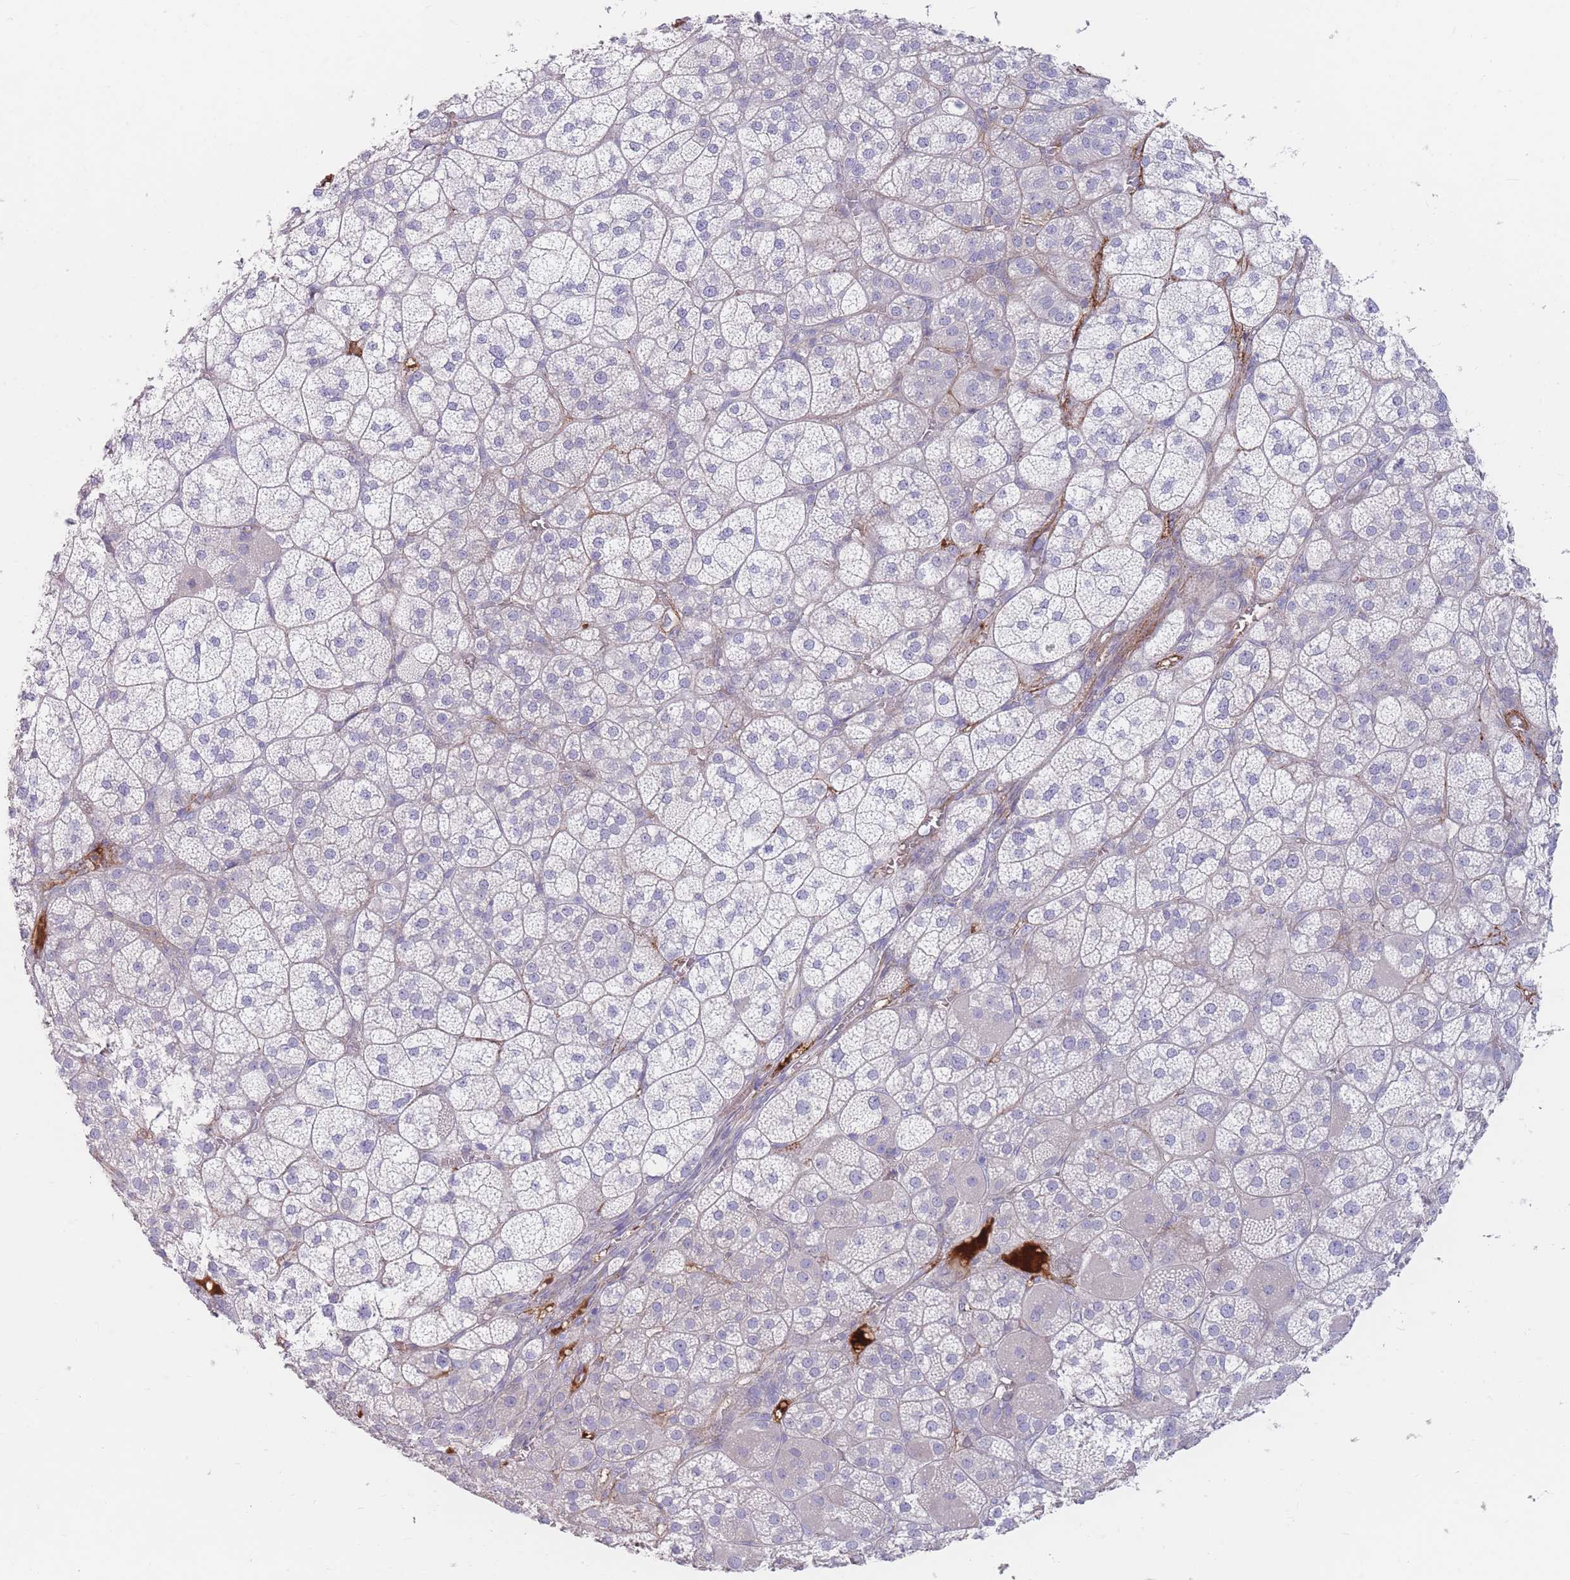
{"staining": {"intensity": "negative", "quantity": "none", "location": "none"}, "tissue": "adrenal gland", "cell_type": "Glandular cells", "image_type": "normal", "snomed": [{"axis": "morphology", "description": "Normal tissue, NOS"}, {"axis": "topography", "description": "Adrenal gland"}], "caption": "Image shows no protein staining in glandular cells of unremarkable adrenal gland.", "gene": "PRG4", "patient": {"sex": "female", "age": 60}}